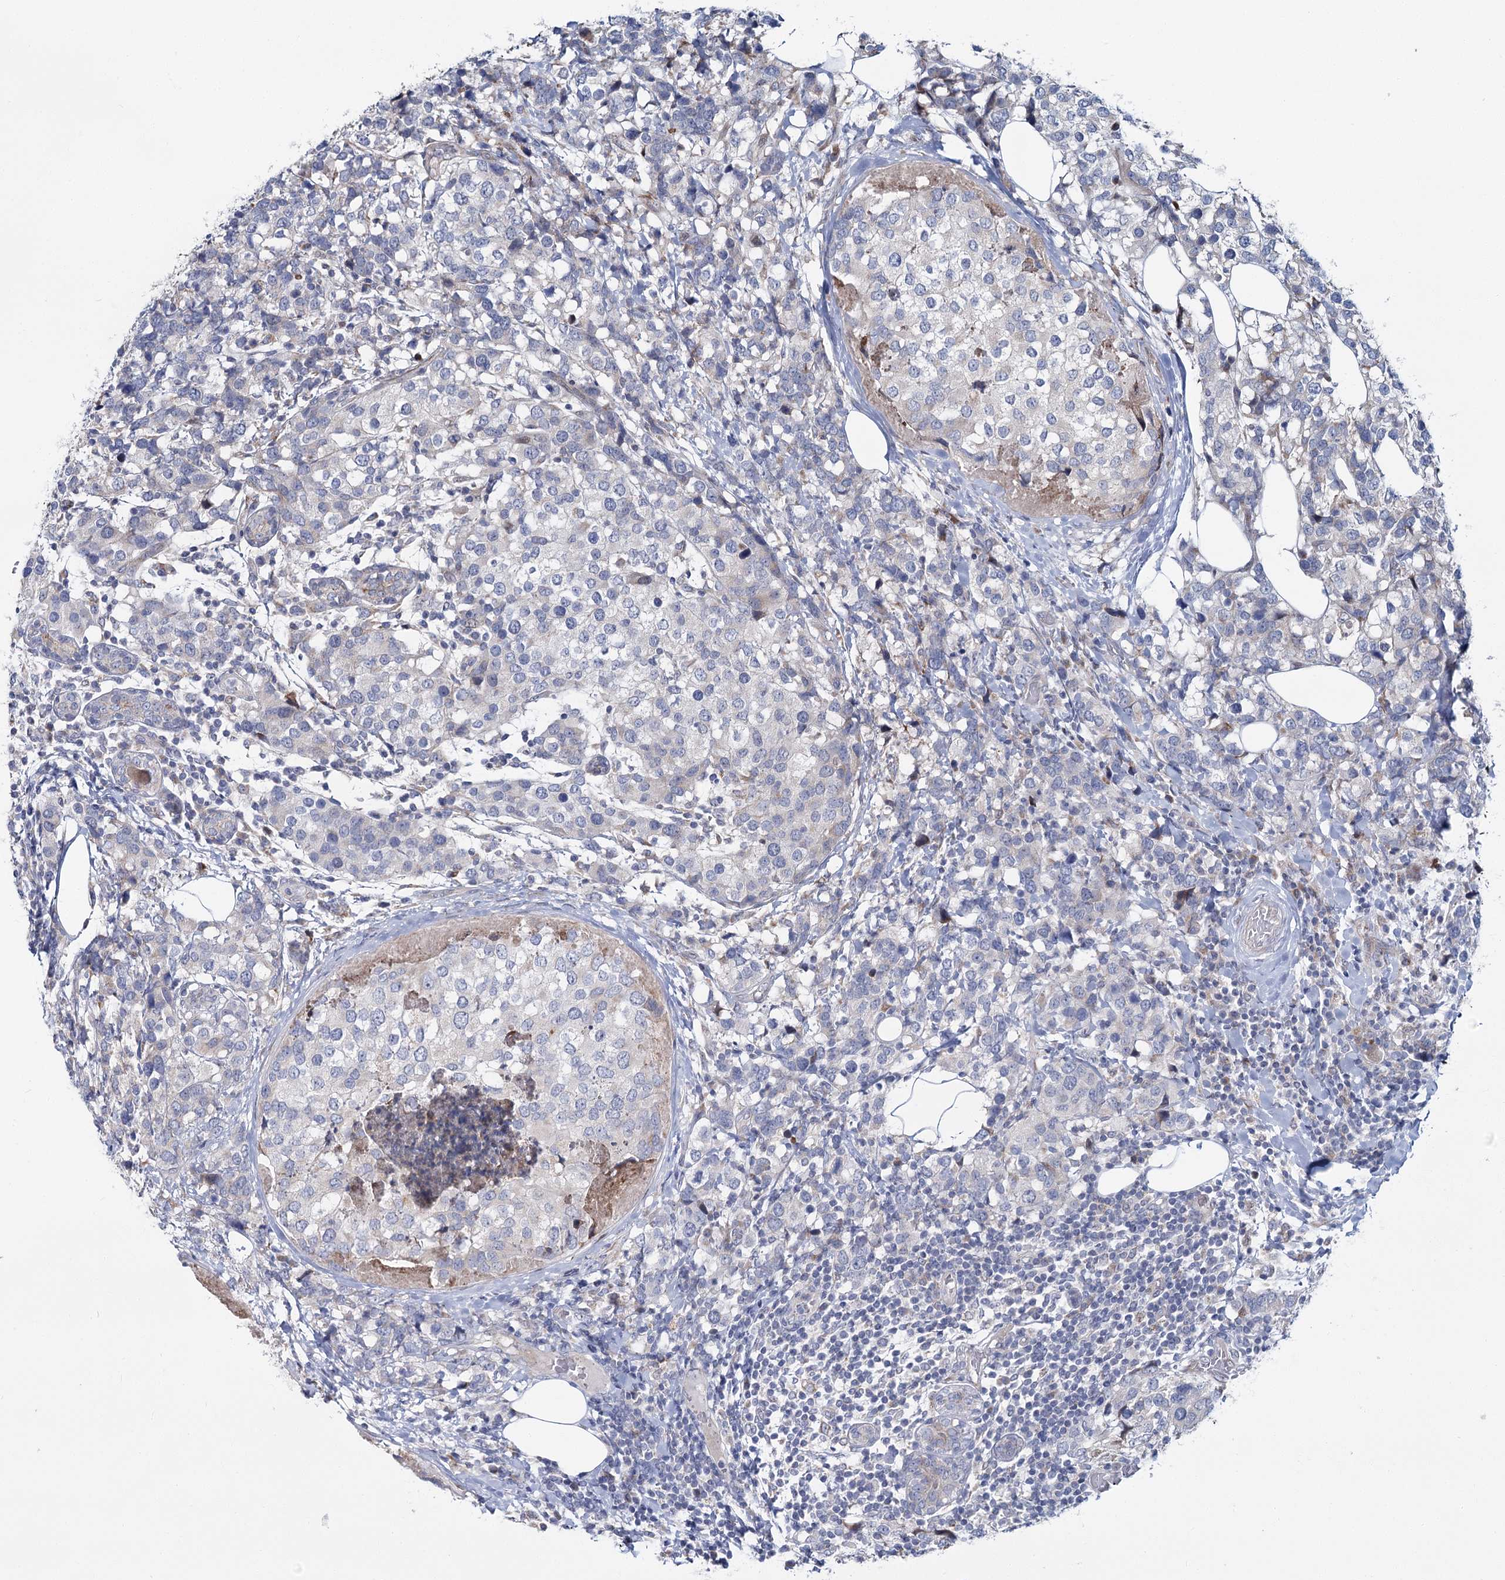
{"staining": {"intensity": "negative", "quantity": "none", "location": "none"}, "tissue": "breast cancer", "cell_type": "Tumor cells", "image_type": "cancer", "snomed": [{"axis": "morphology", "description": "Lobular carcinoma"}, {"axis": "topography", "description": "Breast"}], "caption": "Tumor cells show no significant protein expression in breast cancer.", "gene": "CPLANE1", "patient": {"sex": "female", "age": 59}}